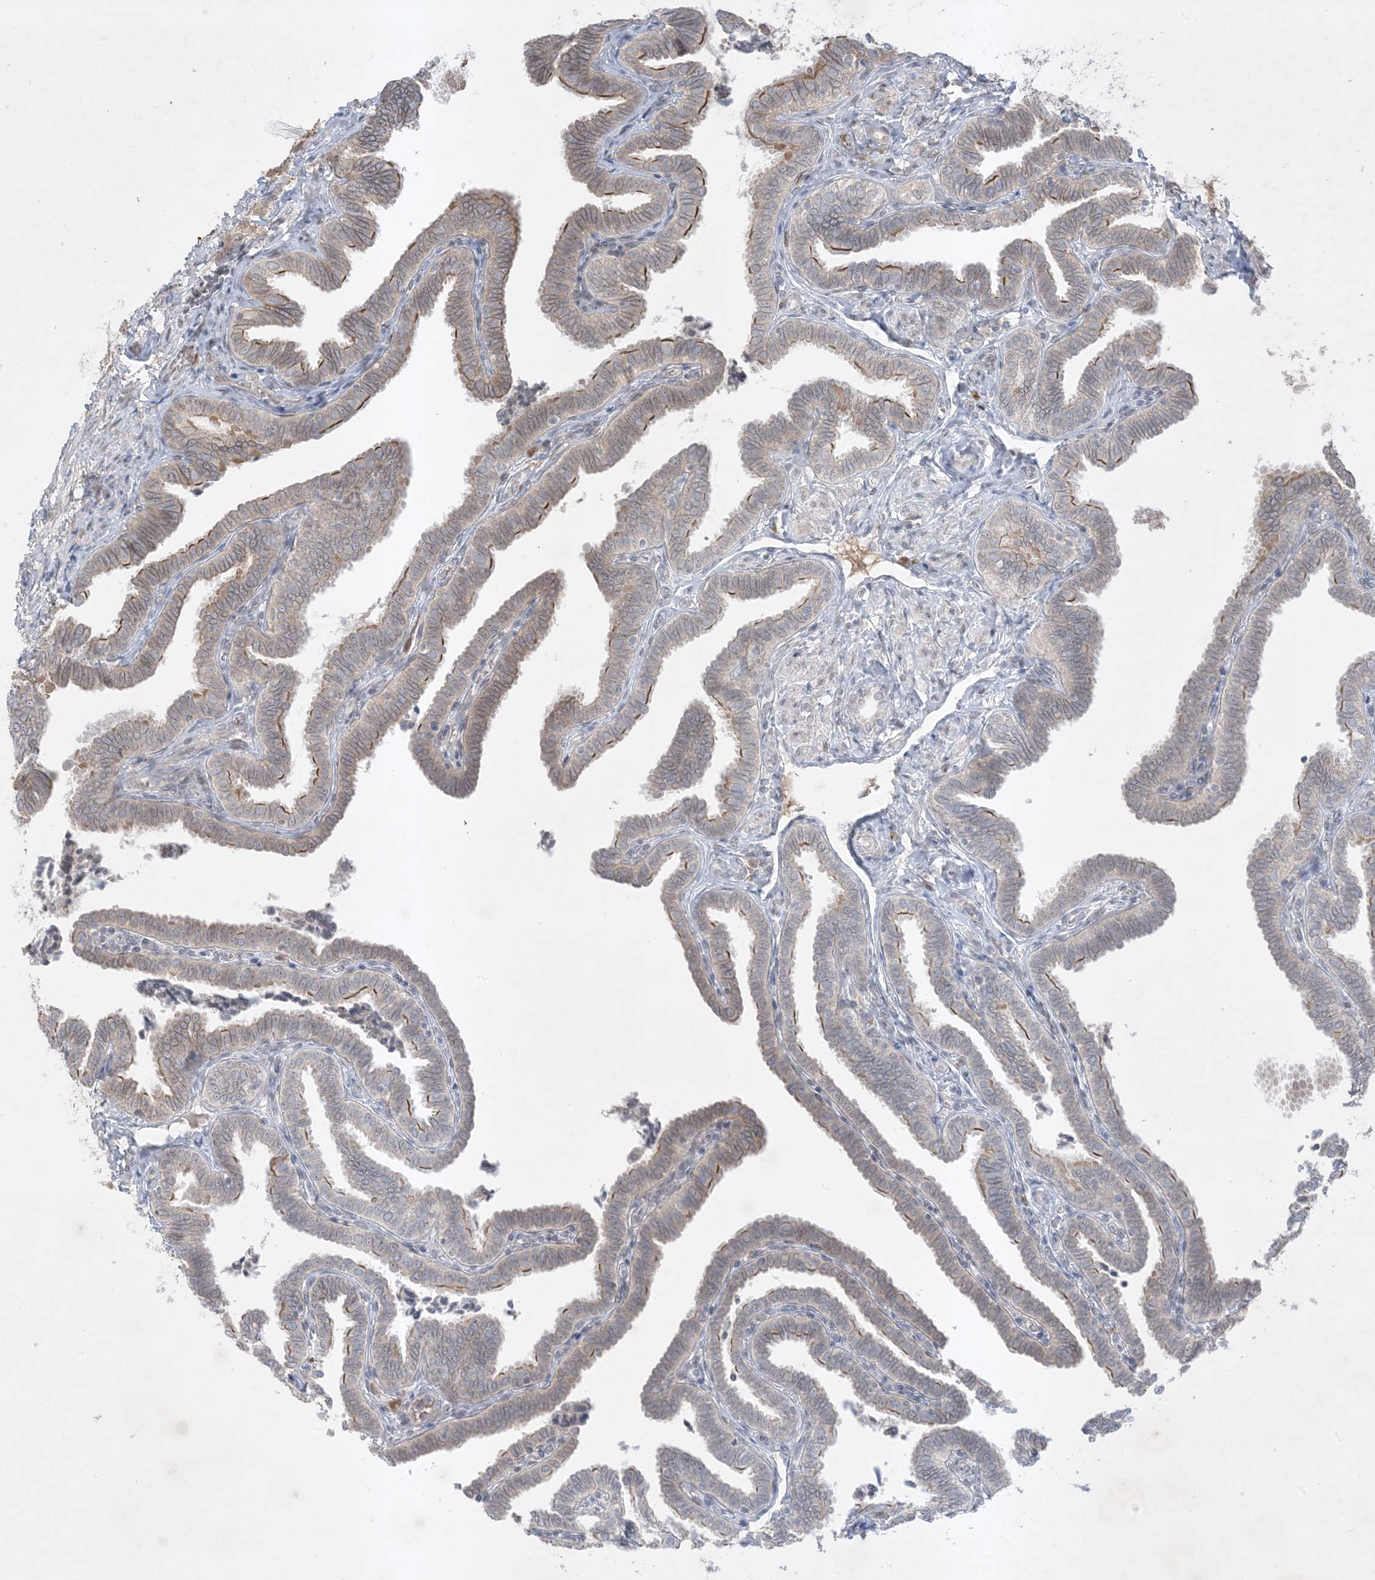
{"staining": {"intensity": "strong", "quantity": "25%-75%", "location": "cytoplasmic/membranous"}, "tissue": "fallopian tube", "cell_type": "Glandular cells", "image_type": "normal", "snomed": [{"axis": "morphology", "description": "Normal tissue, NOS"}, {"axis": "topography", "description": "Fallopian tube"}], "caption": "High-magnification brightfield microscopy of unremarkable fallopian tube stained with DAB (3,3'-diaminobenzidine) (brown) and counterstained with hematoxylin (blue). glandular cells exhibit strong cytoplasmic/membranous staining is appreciated in about25%-75% of cells. The staining is performed using DAB (3,3'-diaminobenzidine) brown chromogen to label protein expression. The nuclei are counter-stained blue using hematoxylin.", "gene": "FNDC1", "patient": {"sex": "female", "age": 39}}